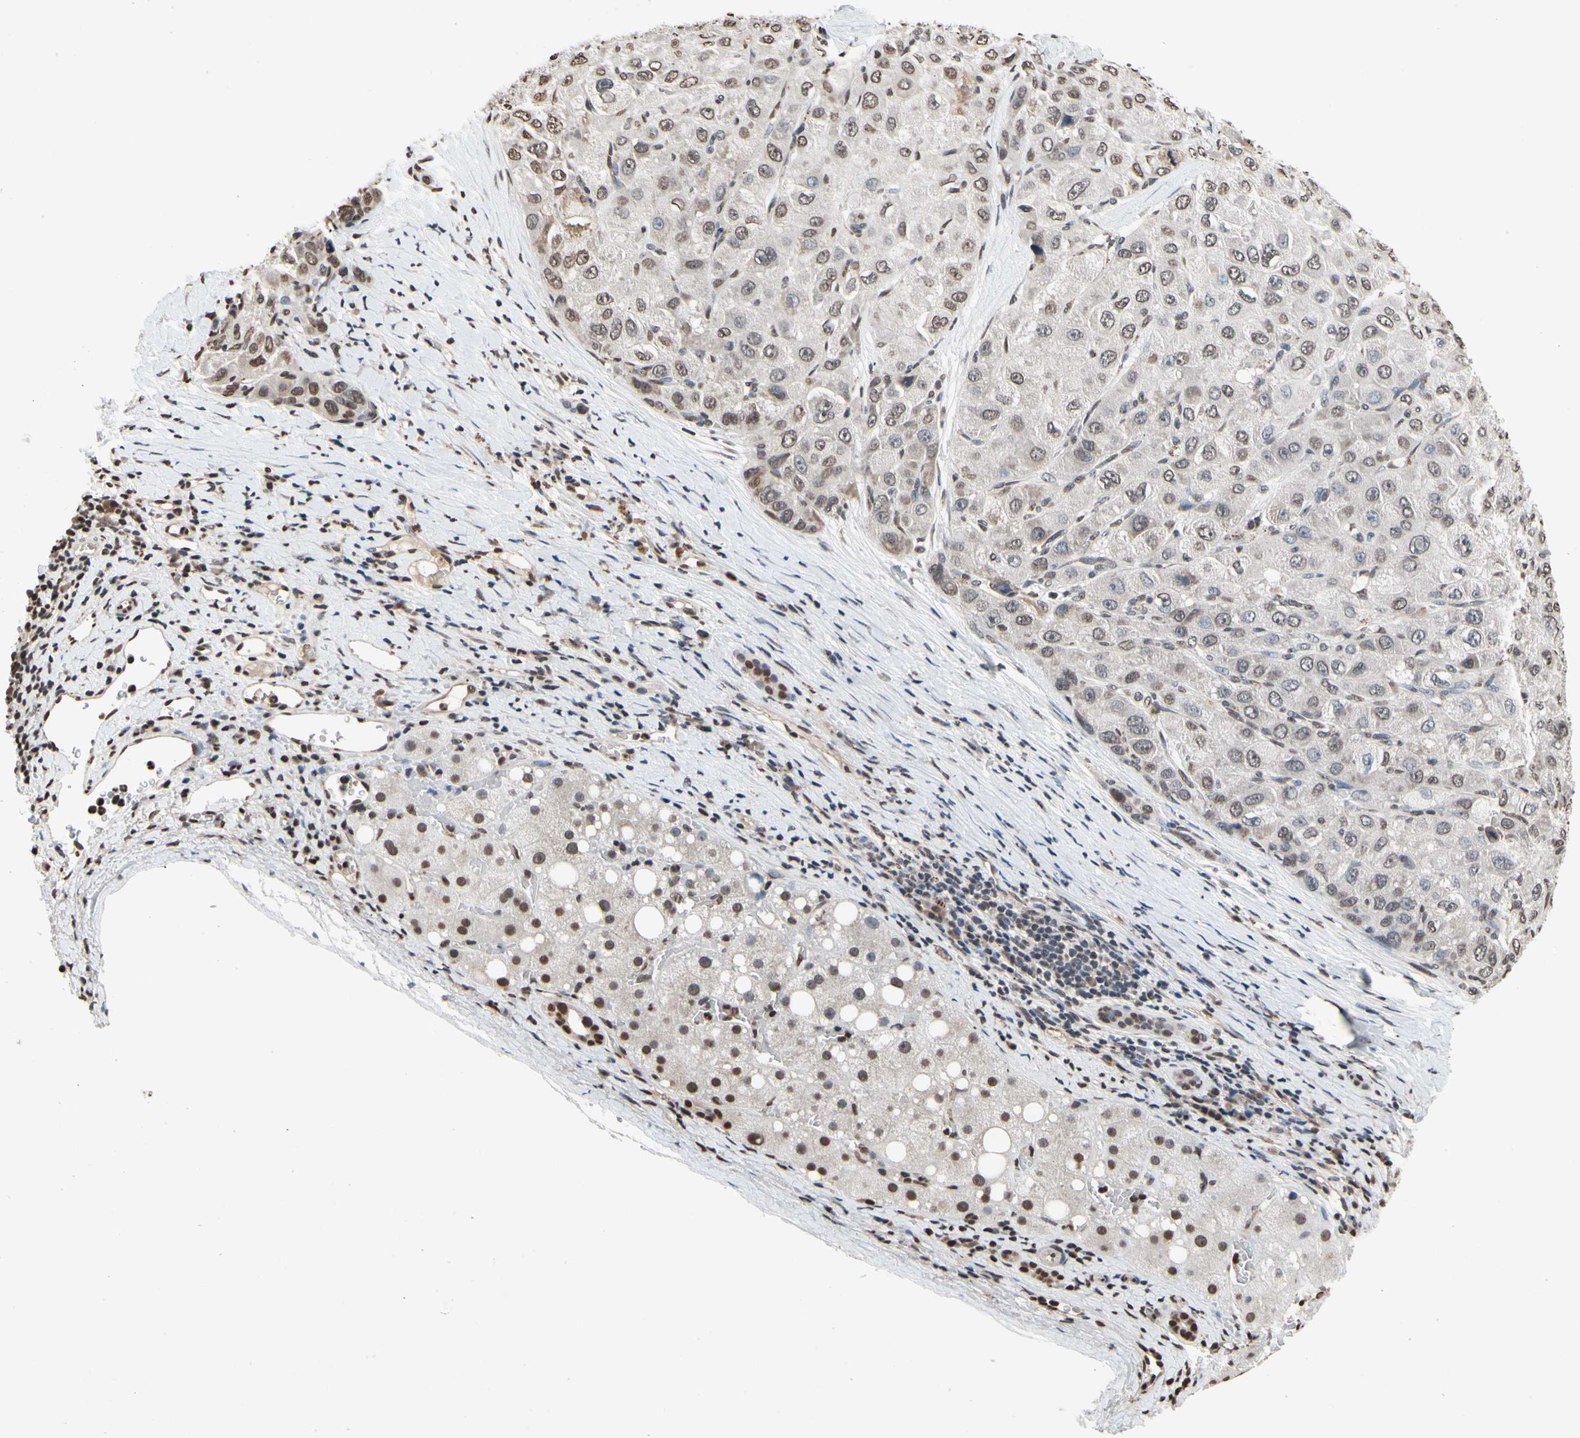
{"staining": {"intensity": "weak", "quantity": "25%-75%", "location": "nuclear"}, "tissue": "liver cancer", "cell_type": "Tumor cells", "image_type": "cancer", "snomed": [{"axis": "morphology", "description": "Carcinoma, Hepatocellular, NOS"}, {"axis": "topography", "description": "Liver"}], "caption": "The immunohistochemical stain shows weak nuclear staining in tumor cells of liver hepatocellular carcinoma tissue.", "gene": "HIPK2", "patient": {"sex": "male", "age": 80}}